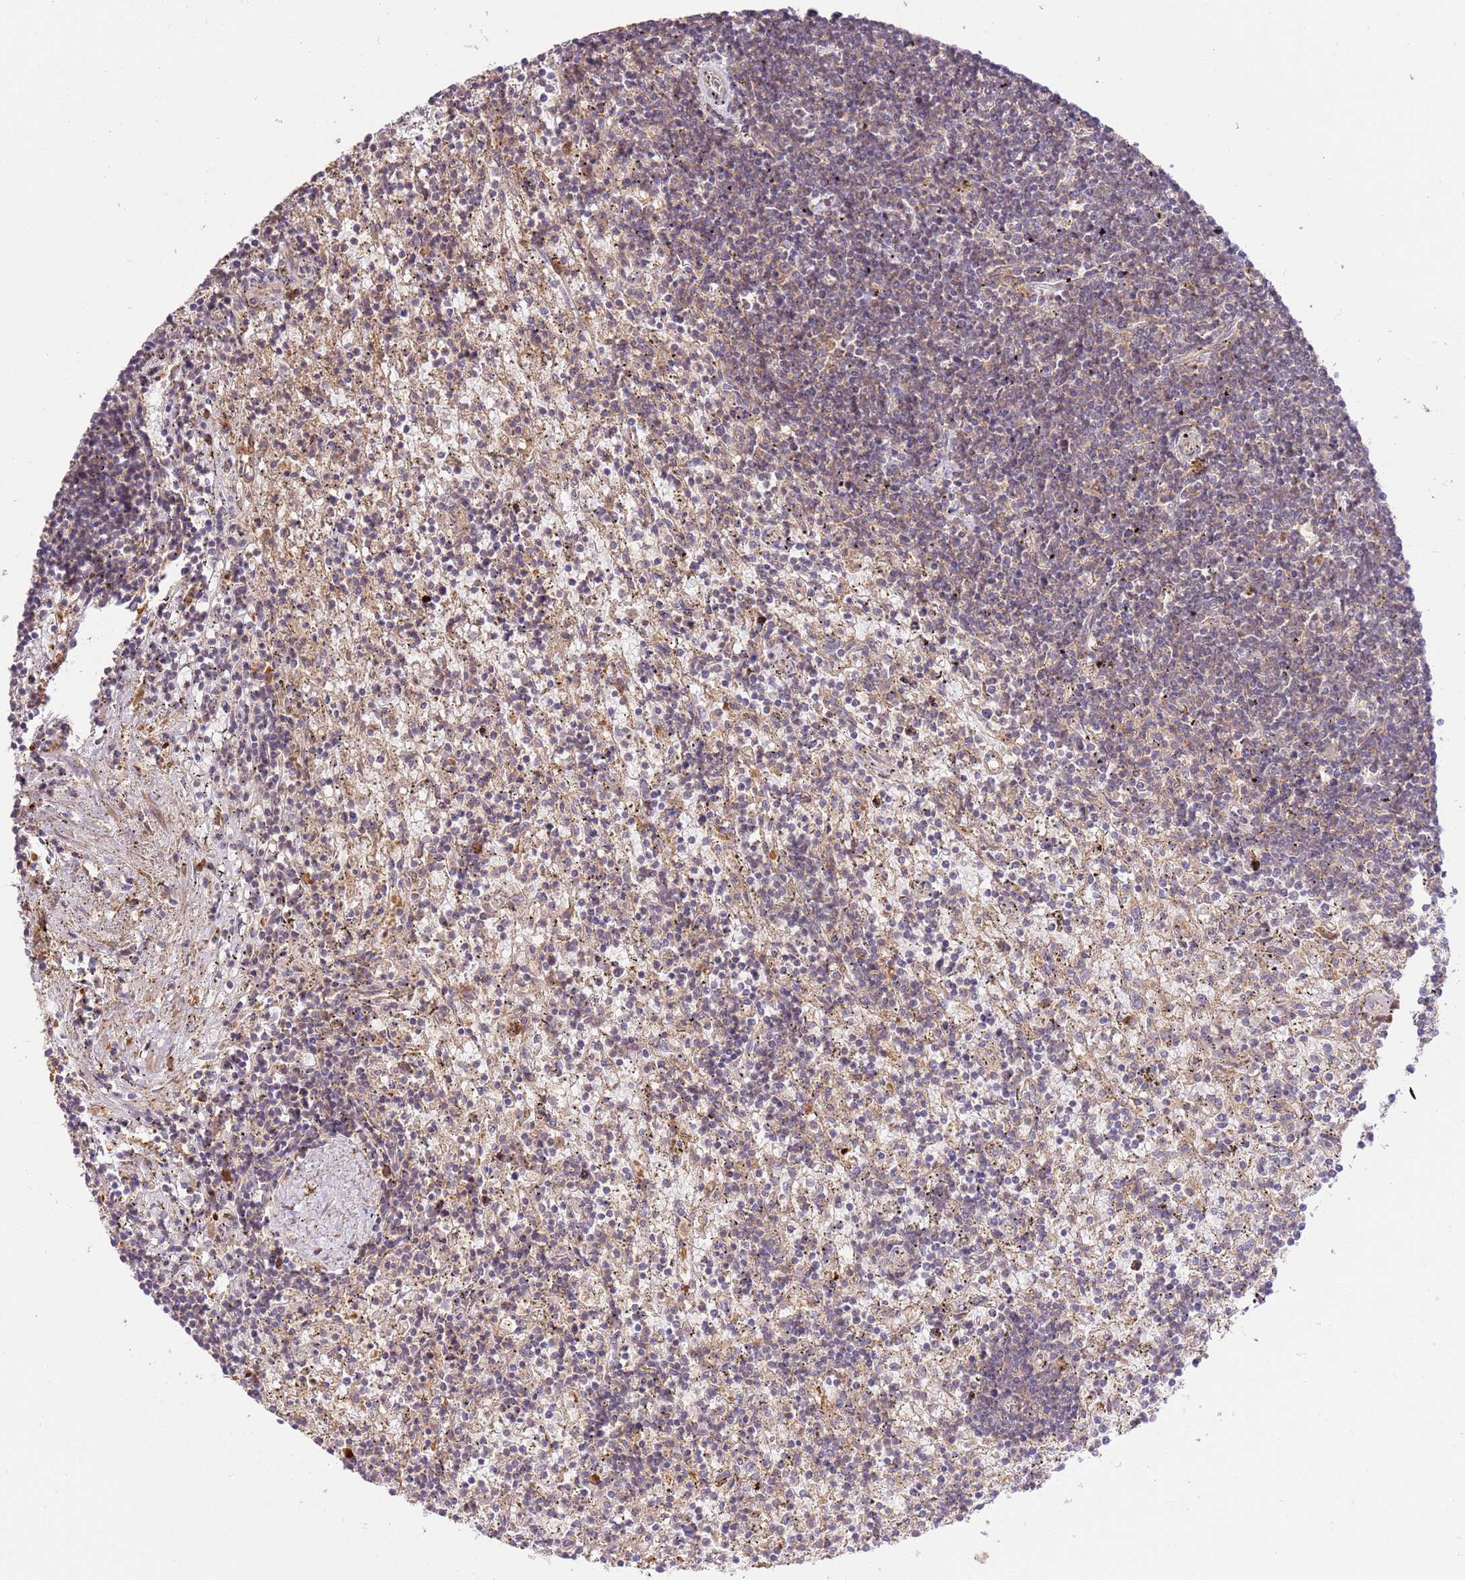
{"staining": {"intensity": "negative", "quantity": "none", "location": "none"}, "tissue": "lymphoma", "cell_type": "Tumor cells", "image_type": "cancer", "snomed": [{"axis": "morphology", "description": "Malignant lymphoma, non-Hodgkin's type, Low grade"}, {"axis": "topography", "description": "Spleen"}], "caption": "DAB immunohistochemical staining of low-grade malignant lymphoma, non-Hodgkin's type exhibits no significant staining in tumor cells.", "gene": "GAREM1", "patient": {"sex": "male", "age": 76}}